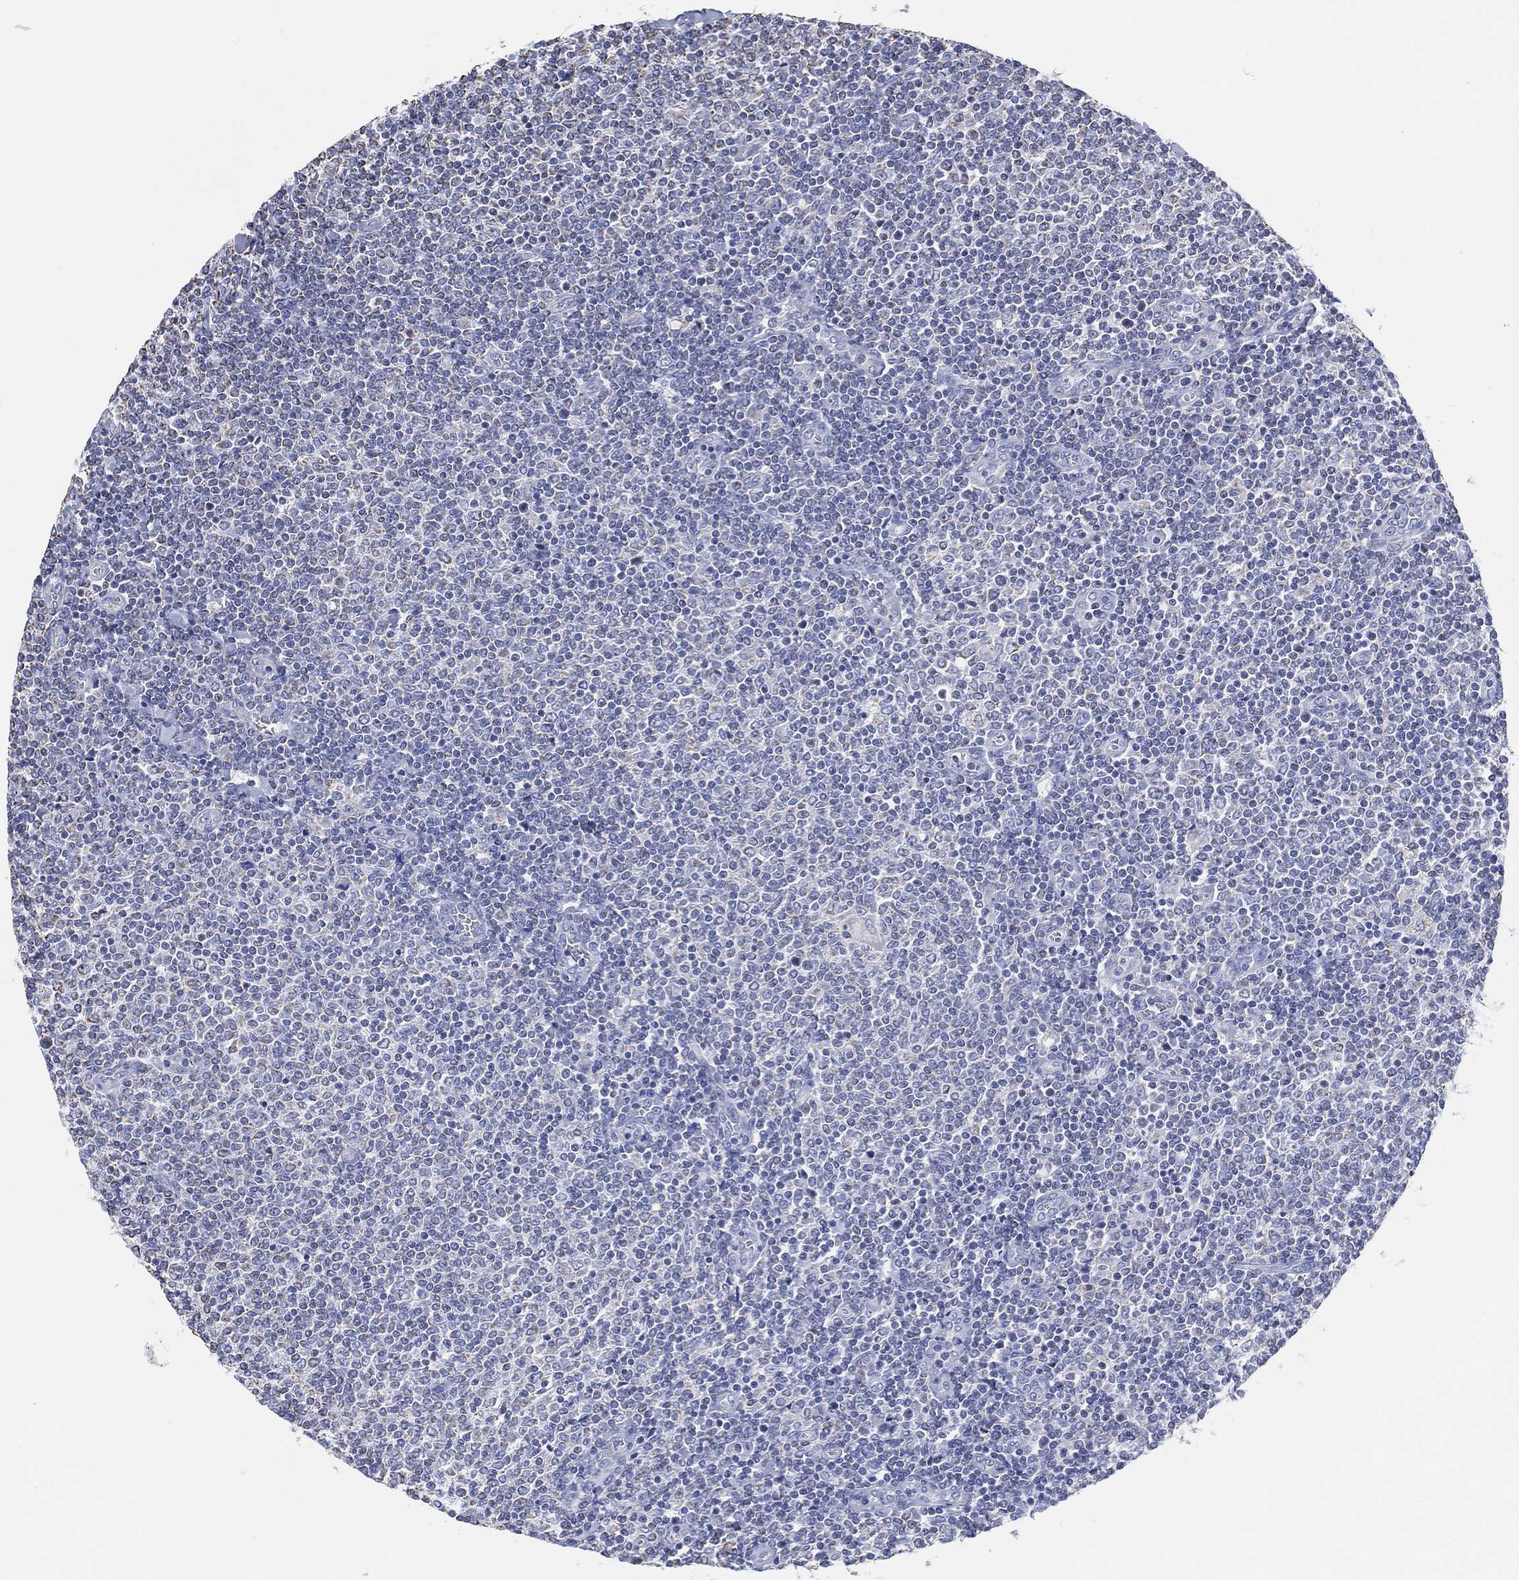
{"staining": {"intensity": "negative", "quantity": "none", "location": "none"}, "tissue": "lymphoma", "cell_type": "Tumor cells", "image_type": "cancer", "snomed": [{"axis": "morphology", "description": "Malignant lymphoma, non-Hodgkin's type, Low grade"}, {"axis": "topography", "description": "Lymph node"}], "caption": "Micrograph shows no significant protein positivity in tumor cells of lymphoma. (Immunohistochemistry (ihc), brightfield microscopy, high magnification).", "gene": "CFTR", "patient": {"sex": "male", "age": 52}}